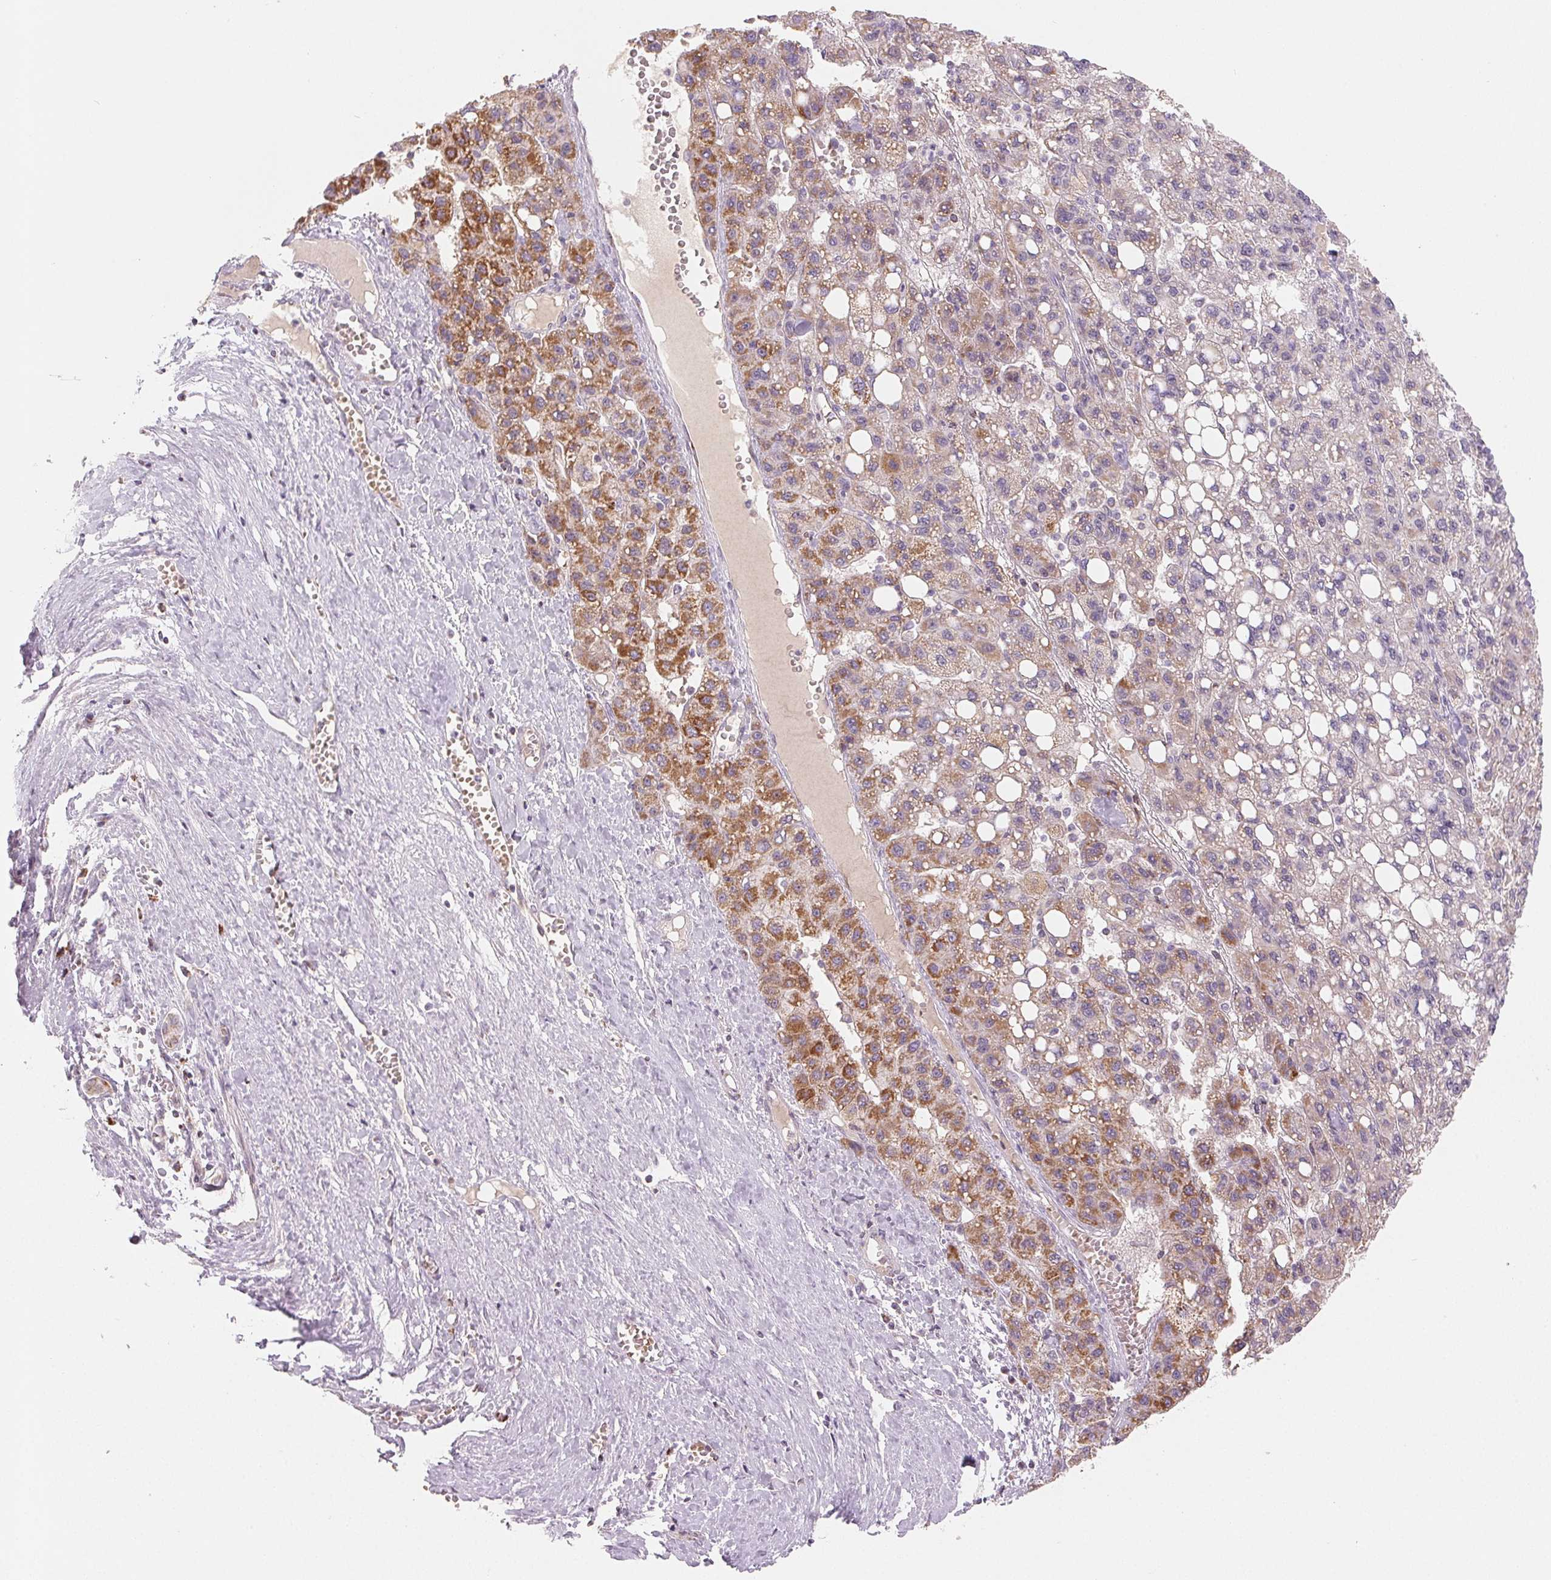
{"staining": {"intensity": "moderate", "quantity": "<25%", "location": "cytoplasmic/membranous"}, "tissue": "liver cancer", "cell_type": "Tumor cells", "image_type": "cancer", "snomed": [{"axis": "morphology", "description": "Carcinoma, Hepatocellular, NOS"}, {"axis": "topography", "description": "Liver"}], "caption": "Liver cancer was stained to show a protein in brown. There is low levels of moderate cytoplasmic/membranous expression in about <25% of tumor cells.", "gene": "HINT2", "patient": {"sex": "female", "age": 82}}